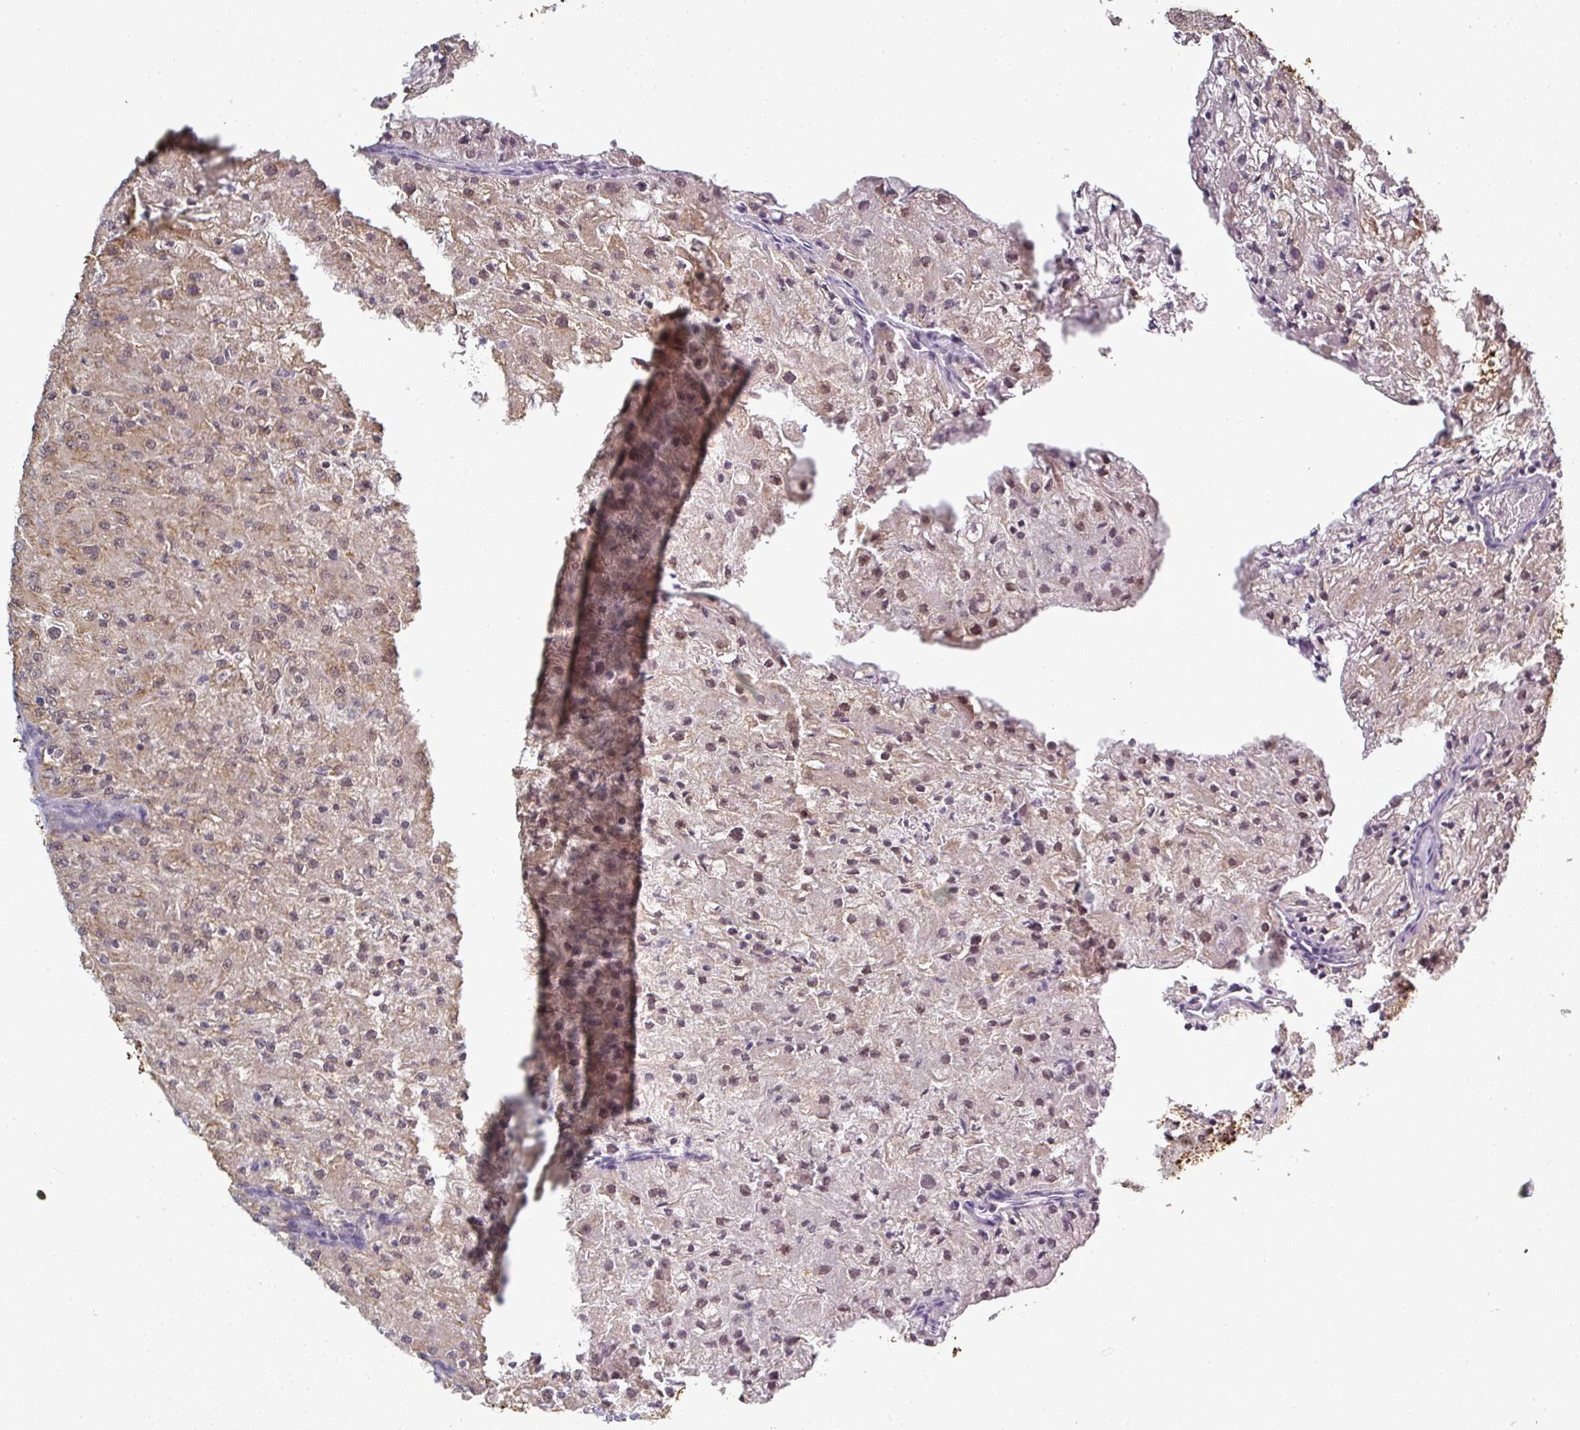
{"staining": {"intensity": "weak", "quantity": "<25%", "location": "cytoplasmic/membranous,nuclear"}, "tissue": "renal cancer", "cell_type": "Tumor cells", "image_type": "cancer", "snomed": [{"axis": "morphology", "description": "Adenocarcinoma, NOS"}, {"axis": "topography", "description": "Kidney"}], "caption": "Tumor cells are negative for brown protein staining in renal cancer (adenocarcinoma).", "gene": "GTF2H3", "patient": {"sex": "female", "age": 74}}